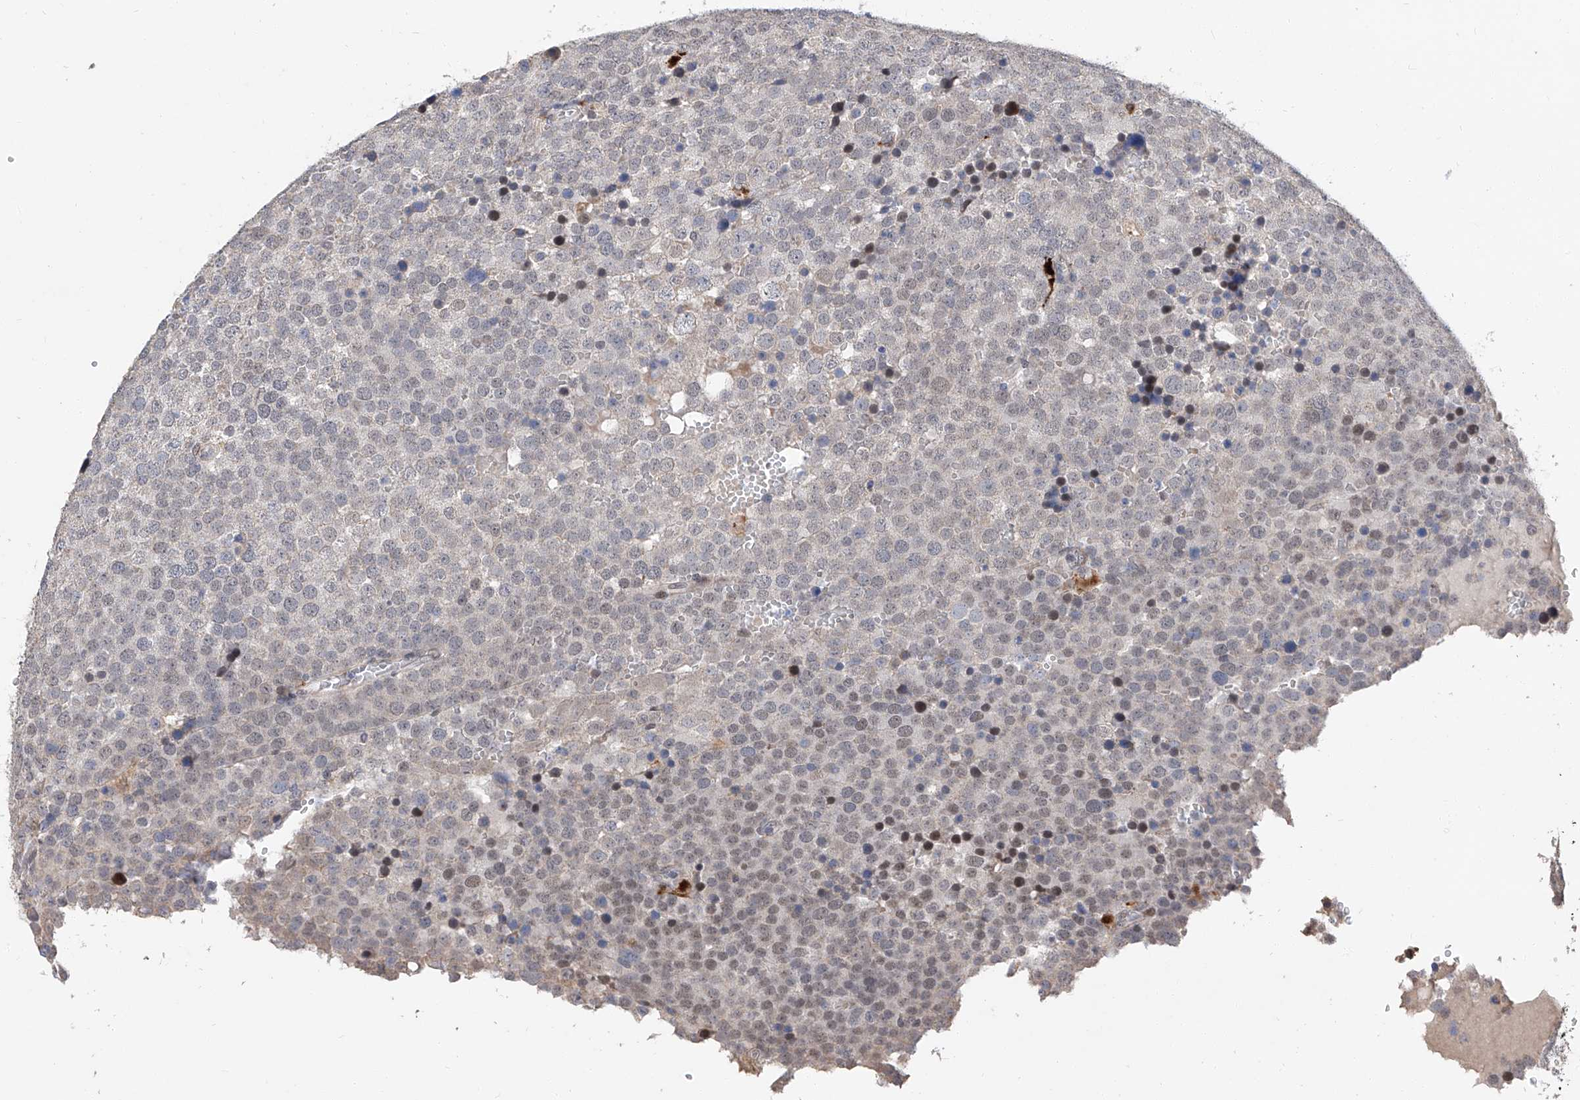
{"staining": {"intensity": "weak", "quantity": "<25%", "location": "nuclear"}, "tissue": "testis cancer", "cell_type": "Tumor cells", "image_type": "cancer", "snomed": [{"axis": "morphology", "description": "Seminoma, NOS"}, {"axis": "topography", "description": "Testis"}], "caption": "Histopathology image shows no protein positivity in tumor cells of seminoma (testis) tissue. Brightfield microscopy of IHC stained with DAB (brown) and hematoxylin (blue), captured at high magnification.", "gene": "FARP2", "patient": {"sex": "male", "age": 71}}